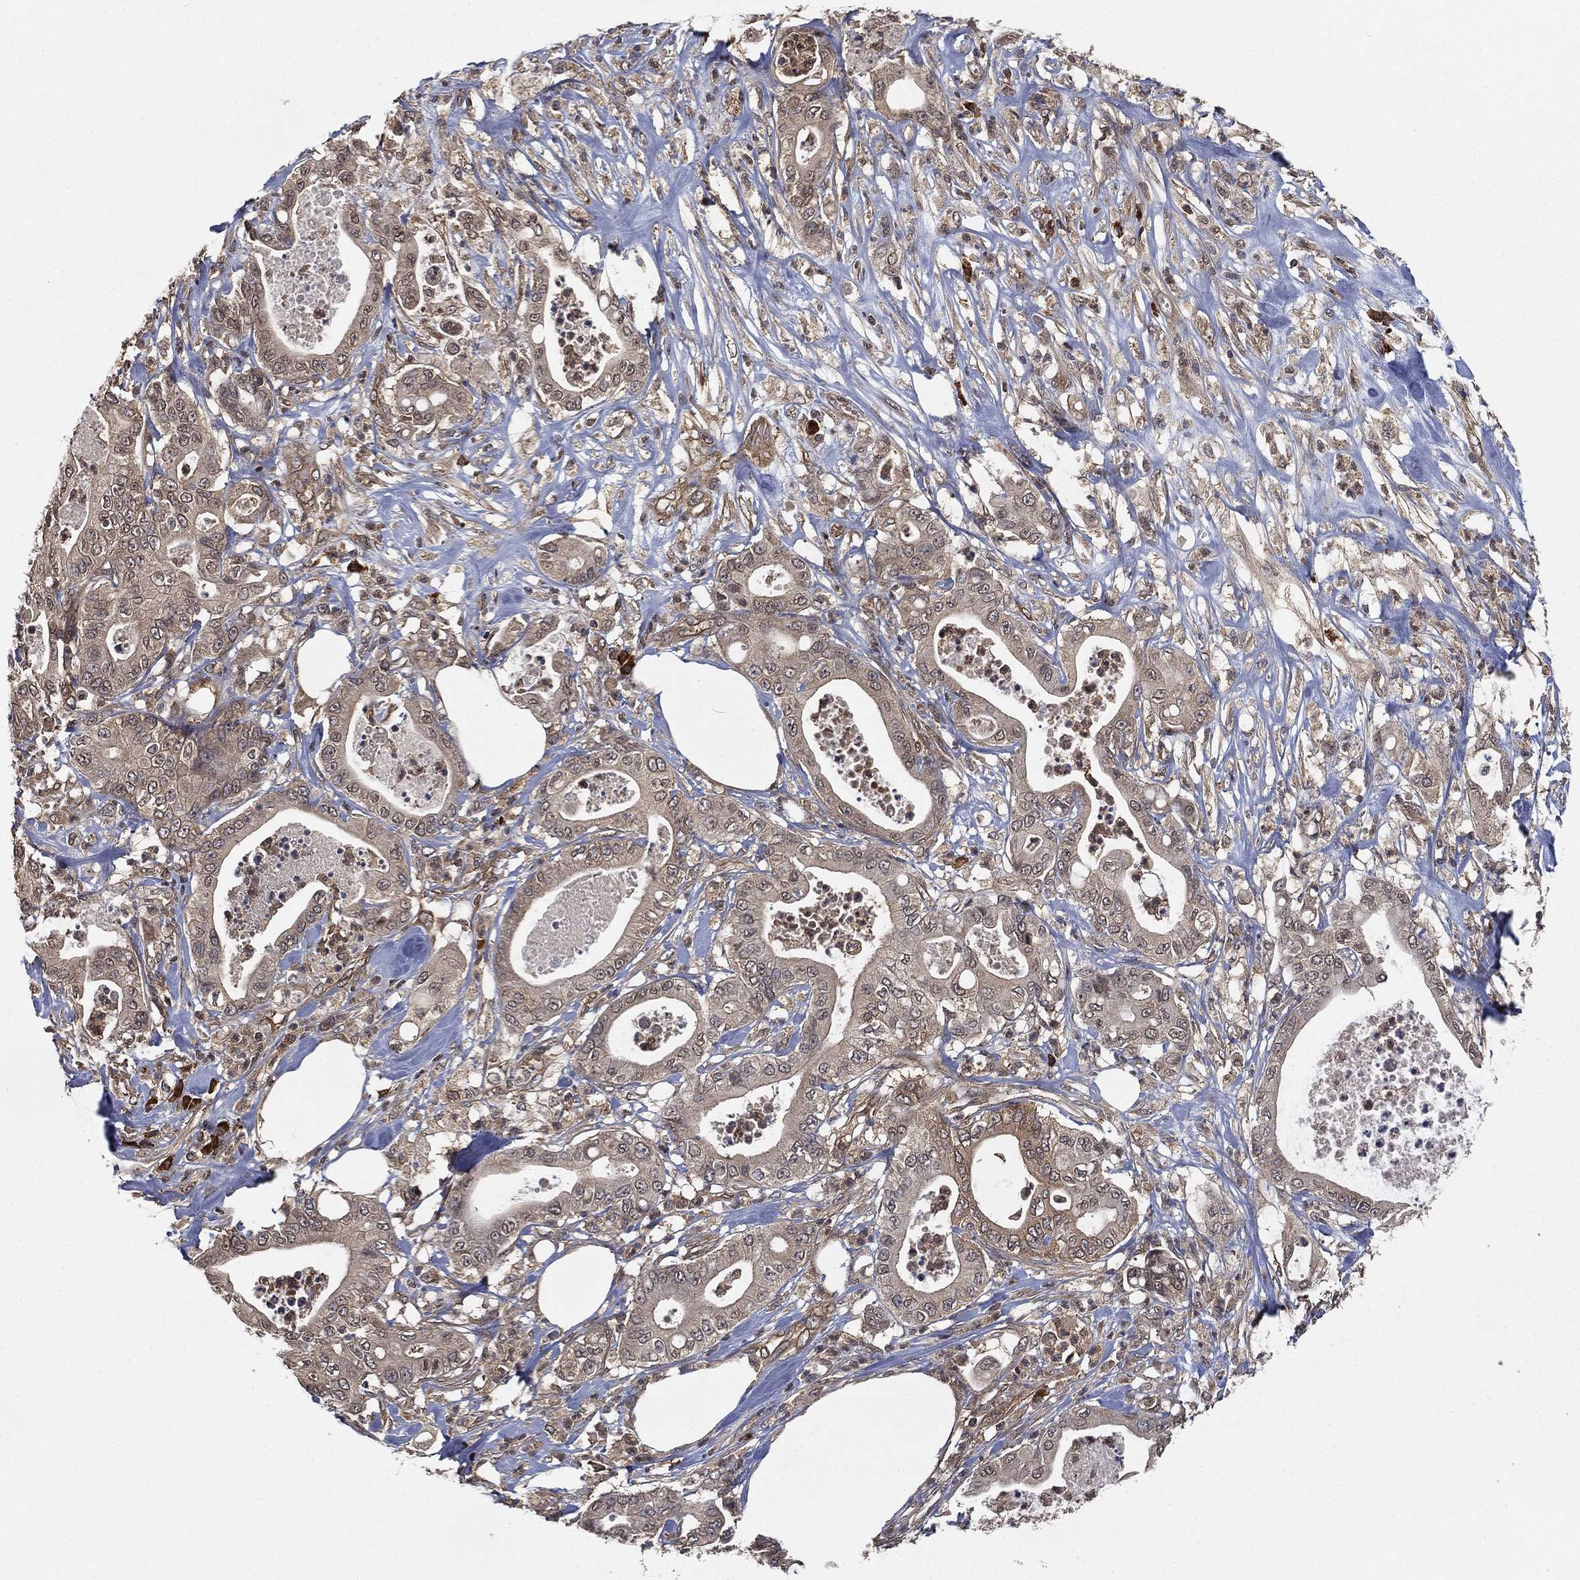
{"staining": {"intensity": "weak", "quantity": "25%-75%", "location": "cytoplasmic/membranous"}, "tissue": "pancreatic cancer", "cell_type": "Tumor cells", "image_type": "cancer", "snomed": [{"axis": "morphology", "description": "Adenocarcinoma, NOS"}, {"axis": "topography", "description": "Pancreas"}], "caption": "Weak cytoplasmic/membranous protein staining is appreciated in about 25%-75% of tumor cells in pancreatic adenocarcinoma.", "gene": "UBA5", "patient": {"sex": "male", "age": 71}}